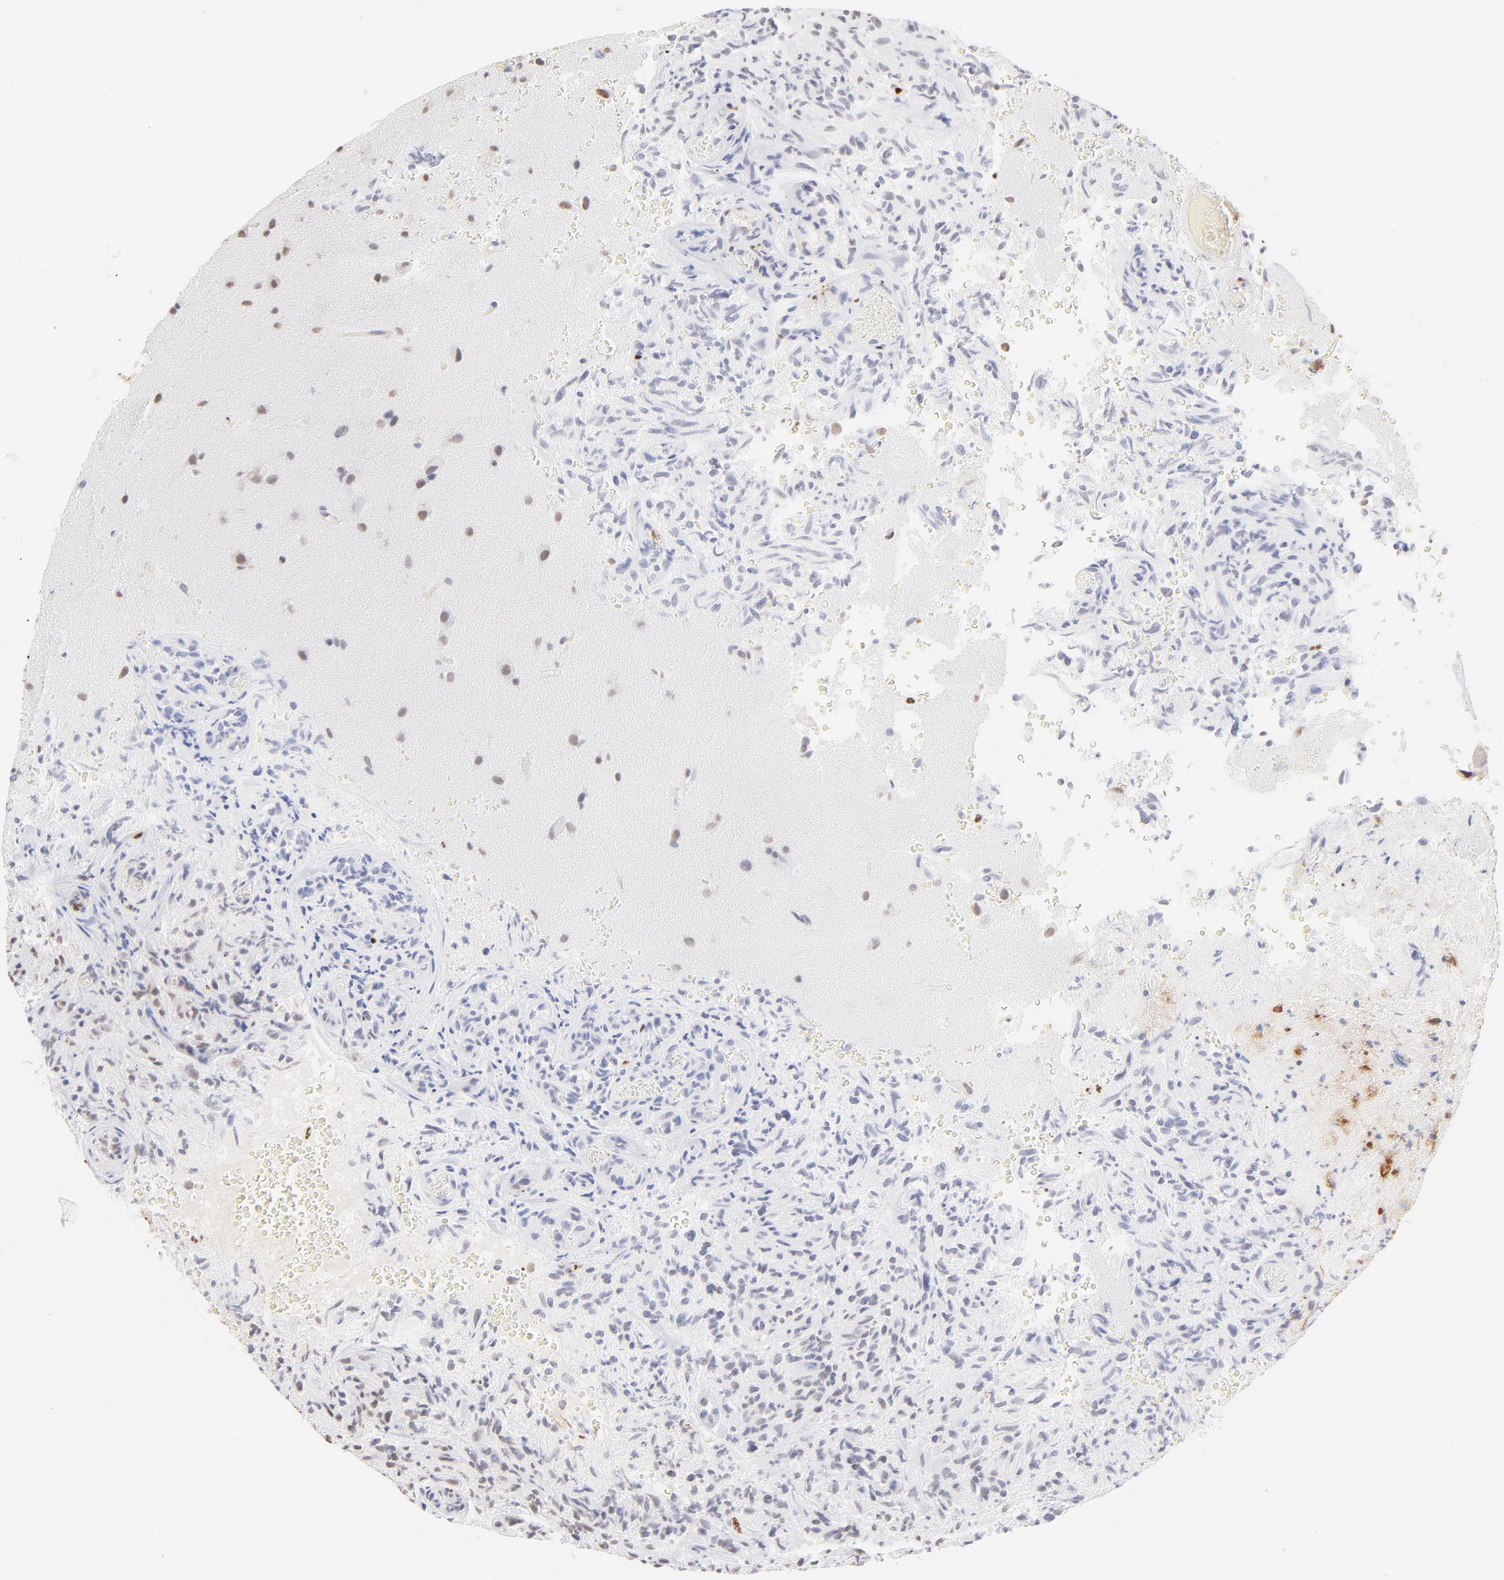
{"staining": {"intensity": "moderate", "quantity": ">75%", "location": "nuclear"}, "tissue": "glioma", "cell_type": "Tumor cells", "image_type": "cancer", "snomed": [{"axis": "morphology", "description": "Normal tissue, NOS"}, {"axis": "morphology", "description": "Glioma, malignant, High grade"}, {"axis": "topography", "description": "Cerebral cortex"}], "caption": "About >75% of tumor cells in human malignant glioma (high-grade) show moderate nuclear protein expression as visualized by brown immunohistochemical staining.", "gene": "ZNF540", "patient": {"sex": "male", "age": 75}}